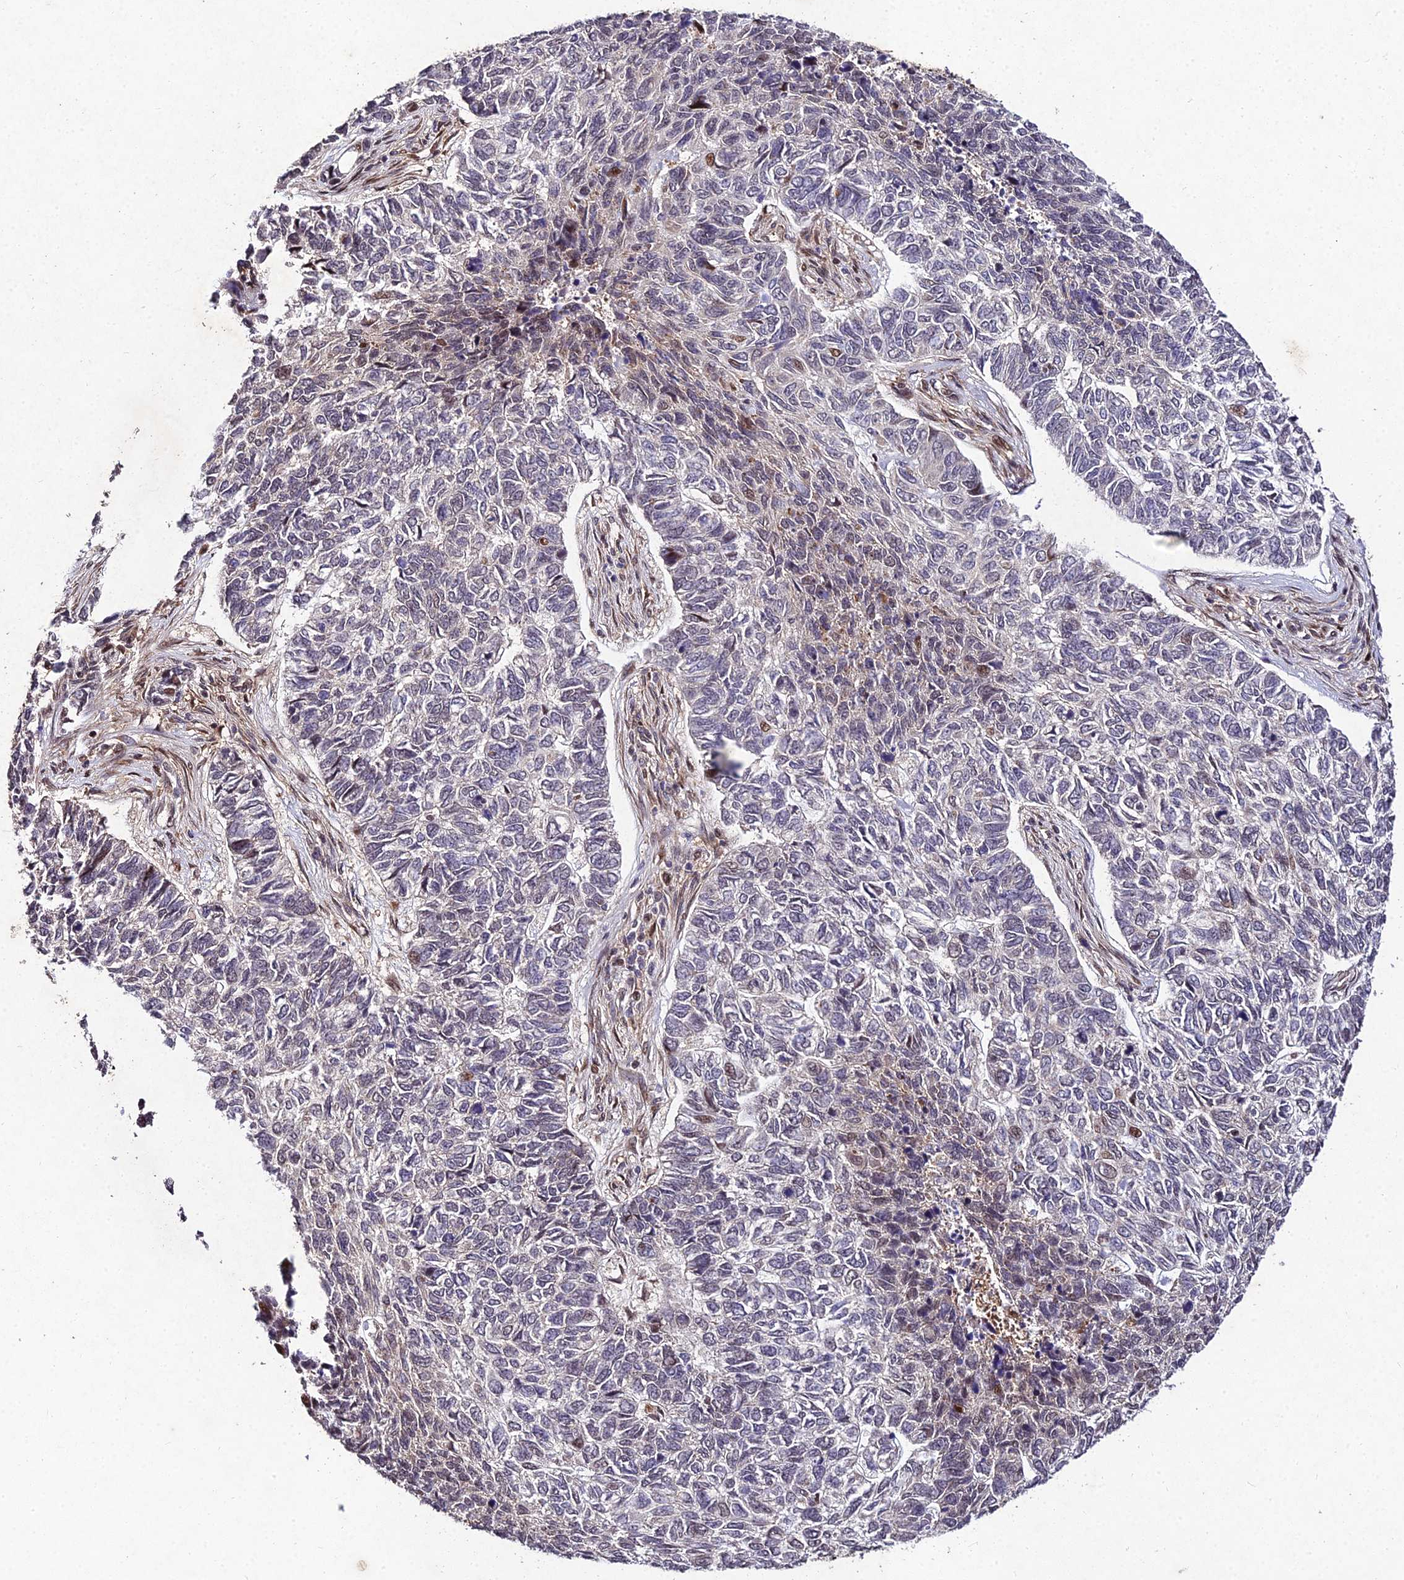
{"staining": {"intensity": "moderate", "quantity": "<25%", "location": "nuclear"}, "tissue": "skin cancer", "cell_type": "Tumor cells", "image_type": "cancer", "snomed": [{"axis": "morphology", "description": "Basal cell carcinoma"}, {"axis": "topography", "description": "Skin"}], "caption": "Protein positivity by immunohistochemistry exhibits moderate nuclear expression in about <25% of tumor cells in skin cancer.", "gene": "MKKS", "patient": {"sex": "female", "age": 65}}